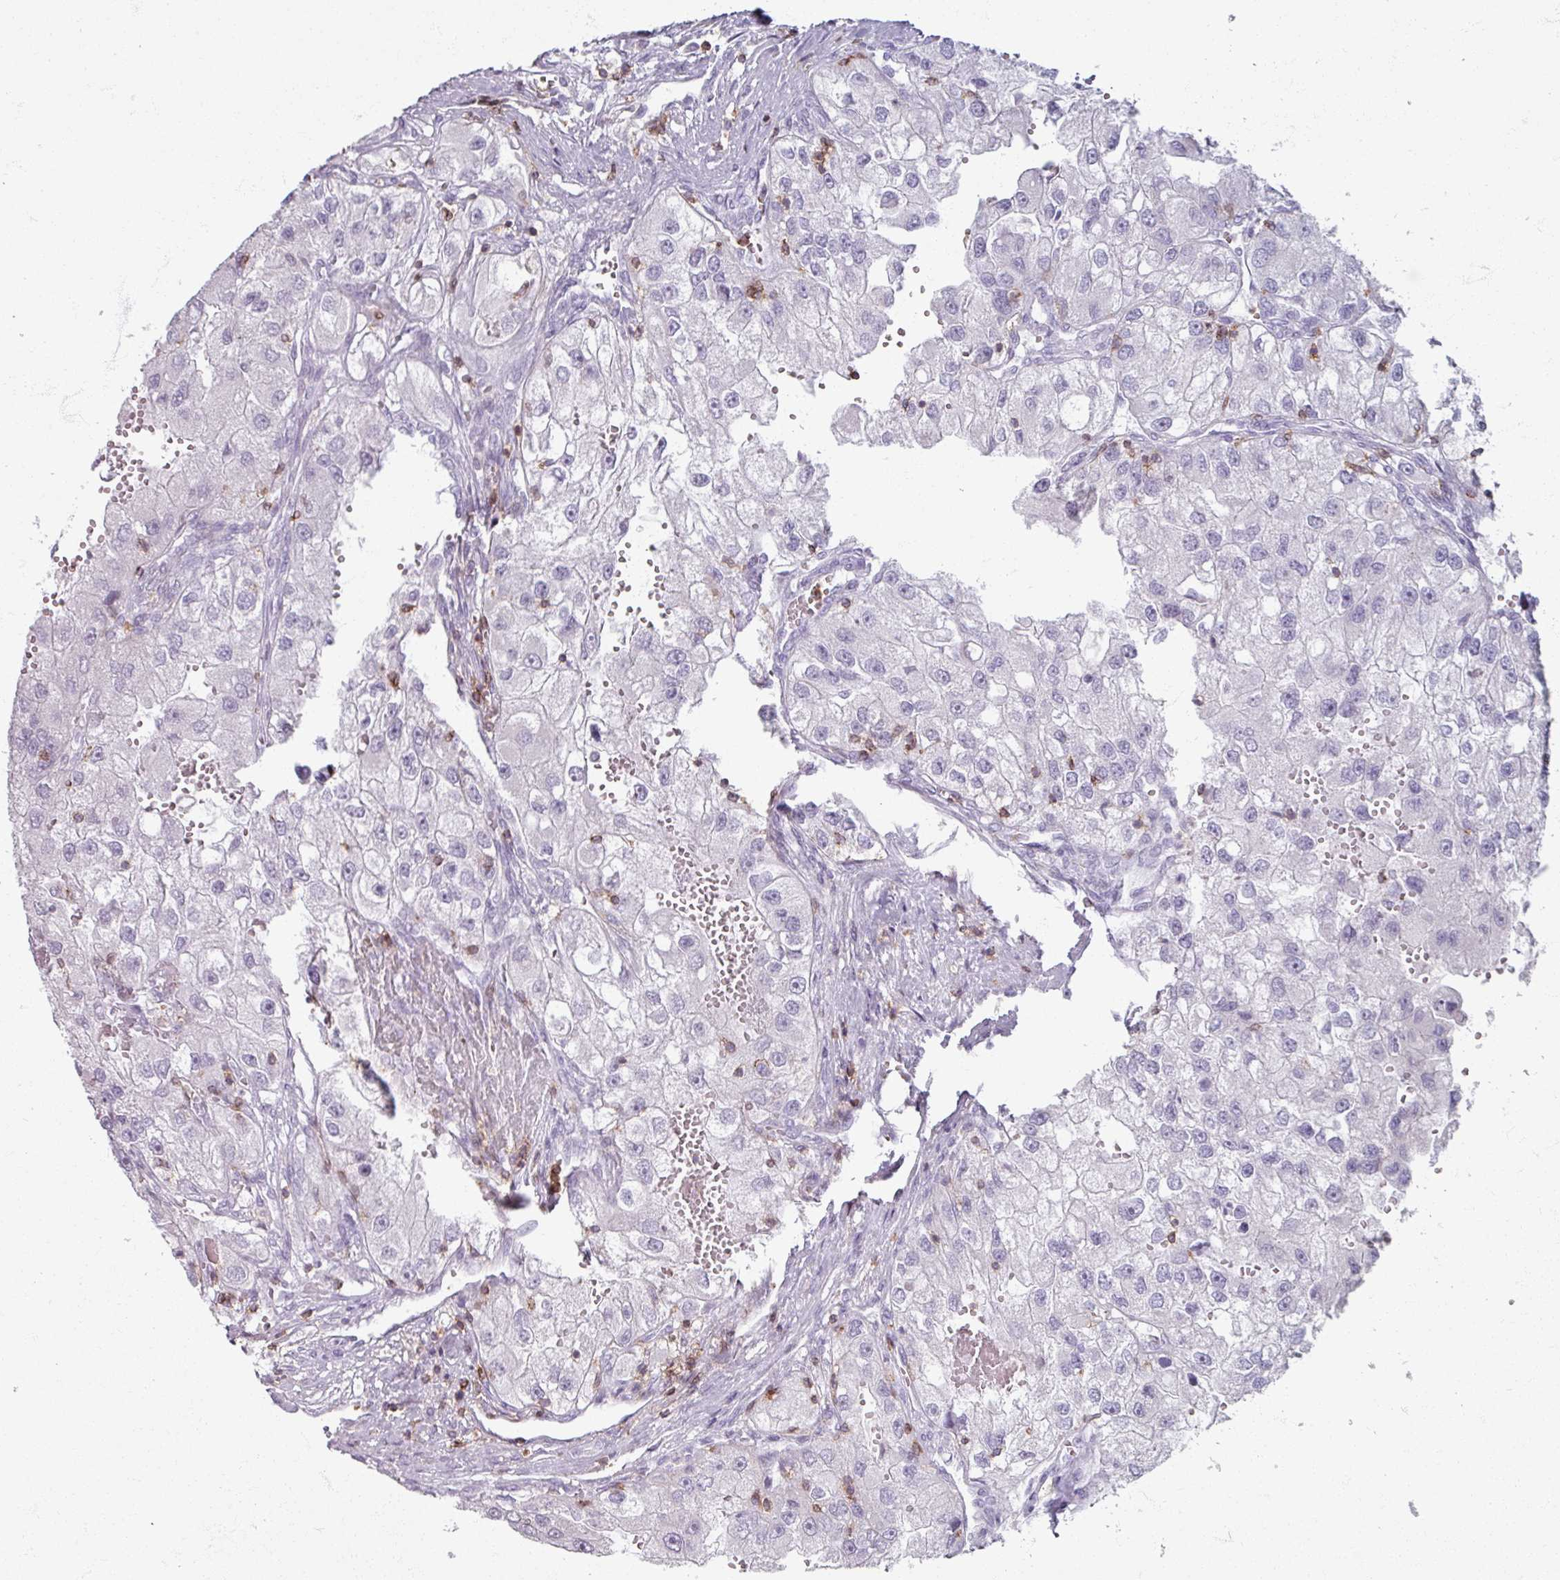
{"staining": {"intensity": "negative", "quantity": "none", "location": "none"}, "tissue": "renal cancer", "cell_type": "Tumor cells", "image_type": "cancer", "snomed": [{"axis": "morphology", "description": "Adenocarcinoma, NOS"}, {"axis": "topography", "description": "Kidney"}], "caption": "Tumor cells show no significant protein expression in adenocarcinoma (renal). (Brightfield microscopy of DAB immunohistochemistry at high magnification).", "gene": "PTPRC", "patient": {"sex": "male", "age": 63}}